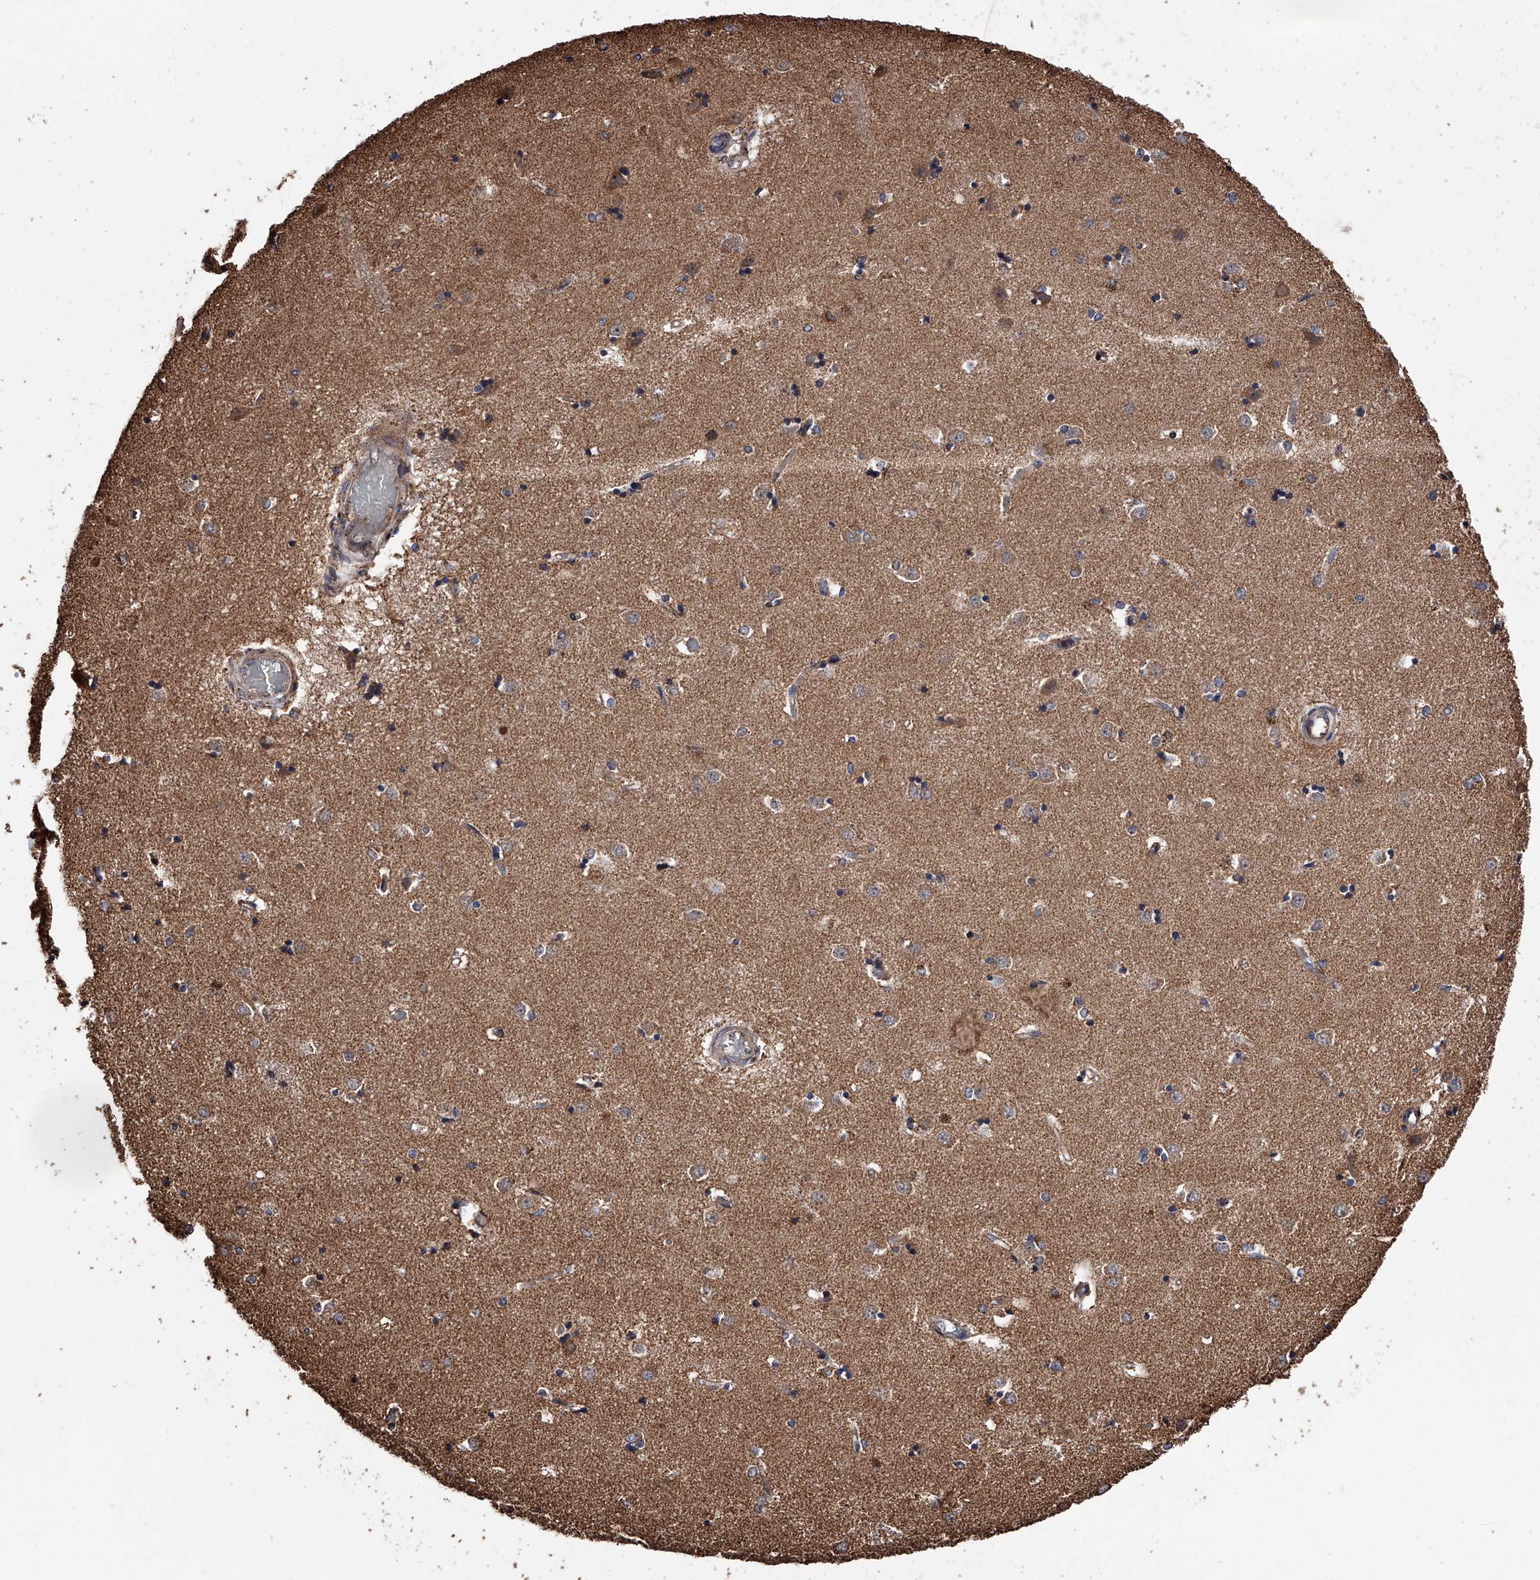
{"staining": {"intensity": "negative", "quantity": "none", "location": "none"}, "tissue": "caudate", "cell_type": "Glial cells", "image_type": "normal", "snomed": [{"axis": "morphology", "description": "Normal tissue, NOS"}, {"axis": "topography", "description": "Lateral ventricle wall"}], "caption": "Photomicrograph shows no protein expression in glial cells of unremarkable caudate. (Brightfield microscopy of DAB immunohistochemistry (IHC) at high magnification).", "gene": "SMPDL3A", "patient": {"sex": "male", "age": 45}}